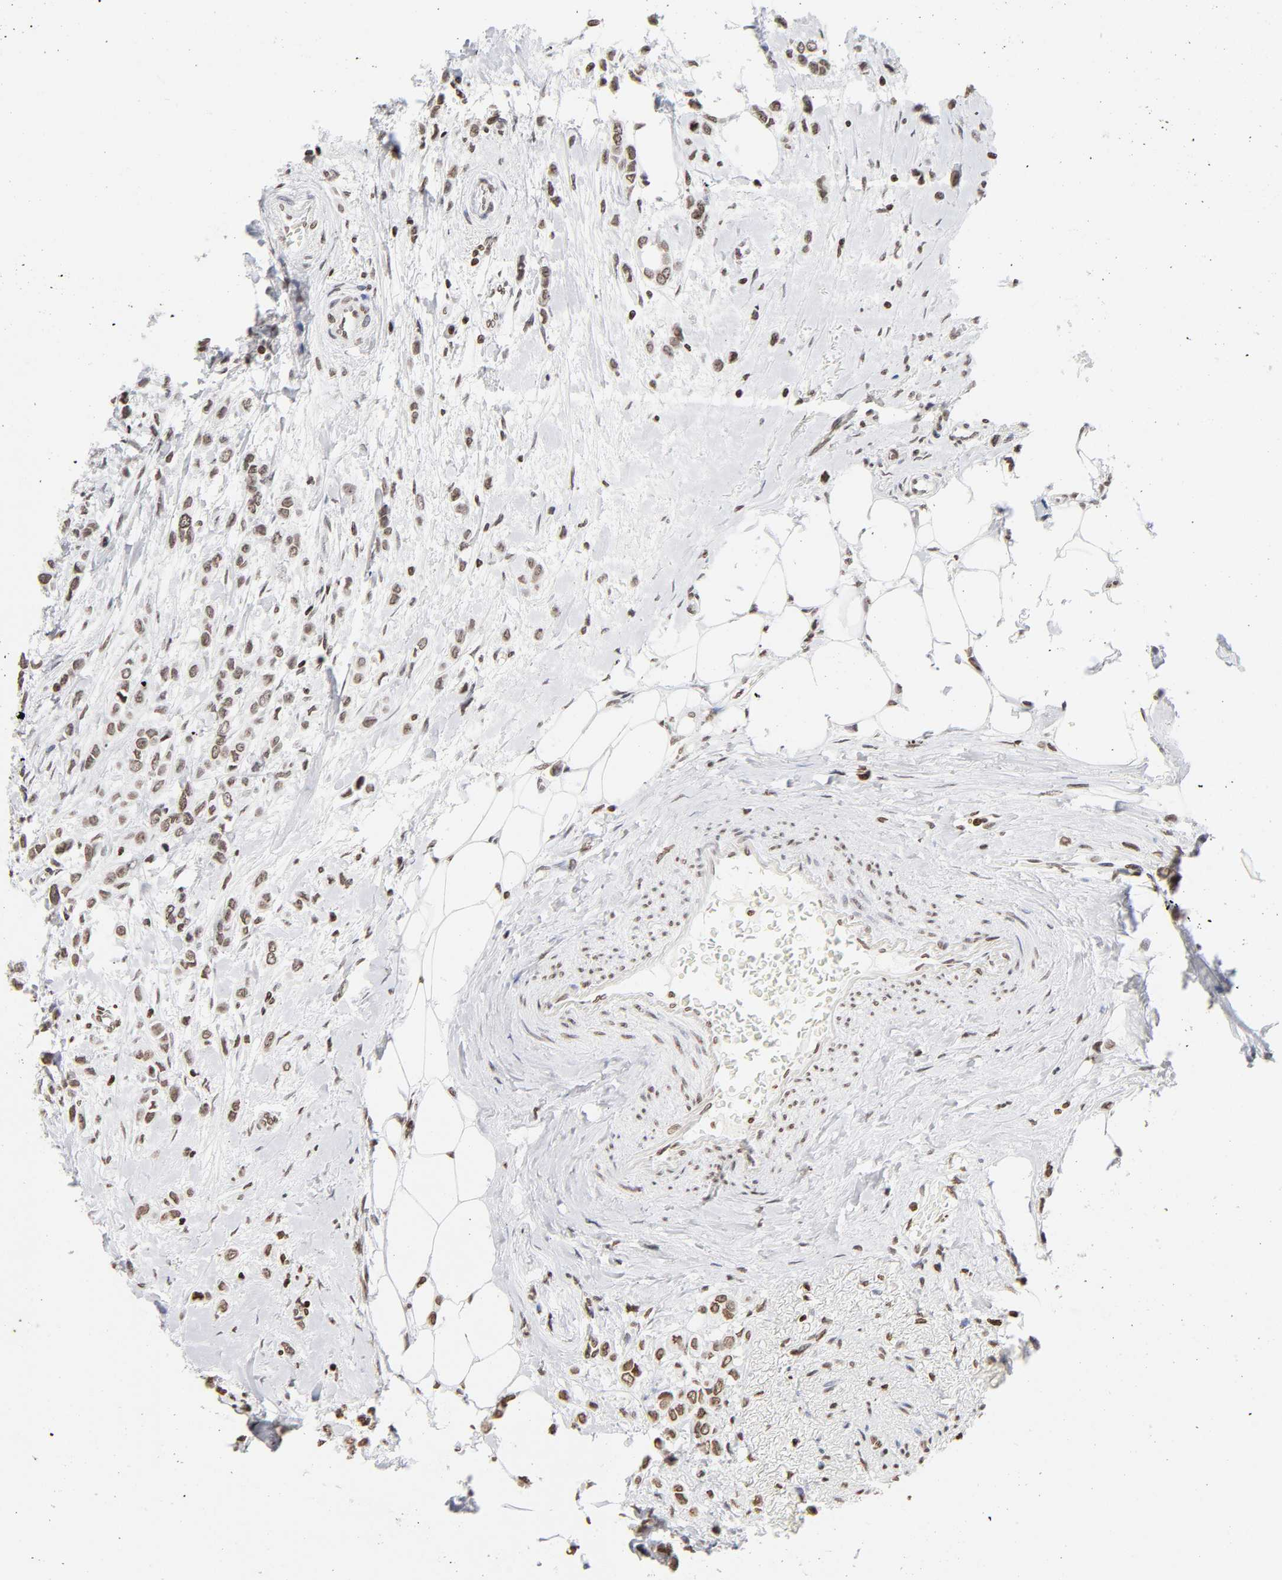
{"staining": {"intensity": "weak", "quantity": ">75%", "location": "nuclear"}, "tissue": "breast cancer", "cell_type": "Tumor cells", "image_type": "cancer", "snomed": [{"axis": "morphology", "description": "Lobular carcinoma"}, {"axis": "topography", "description": "Breast"}], "caption": "Weak nuclear staining is identified in approximately >75% of tumor cells in breast lobular carcinoma.", "gene": "H2AC12", "patient": {"sex": "female", "age": 51}}